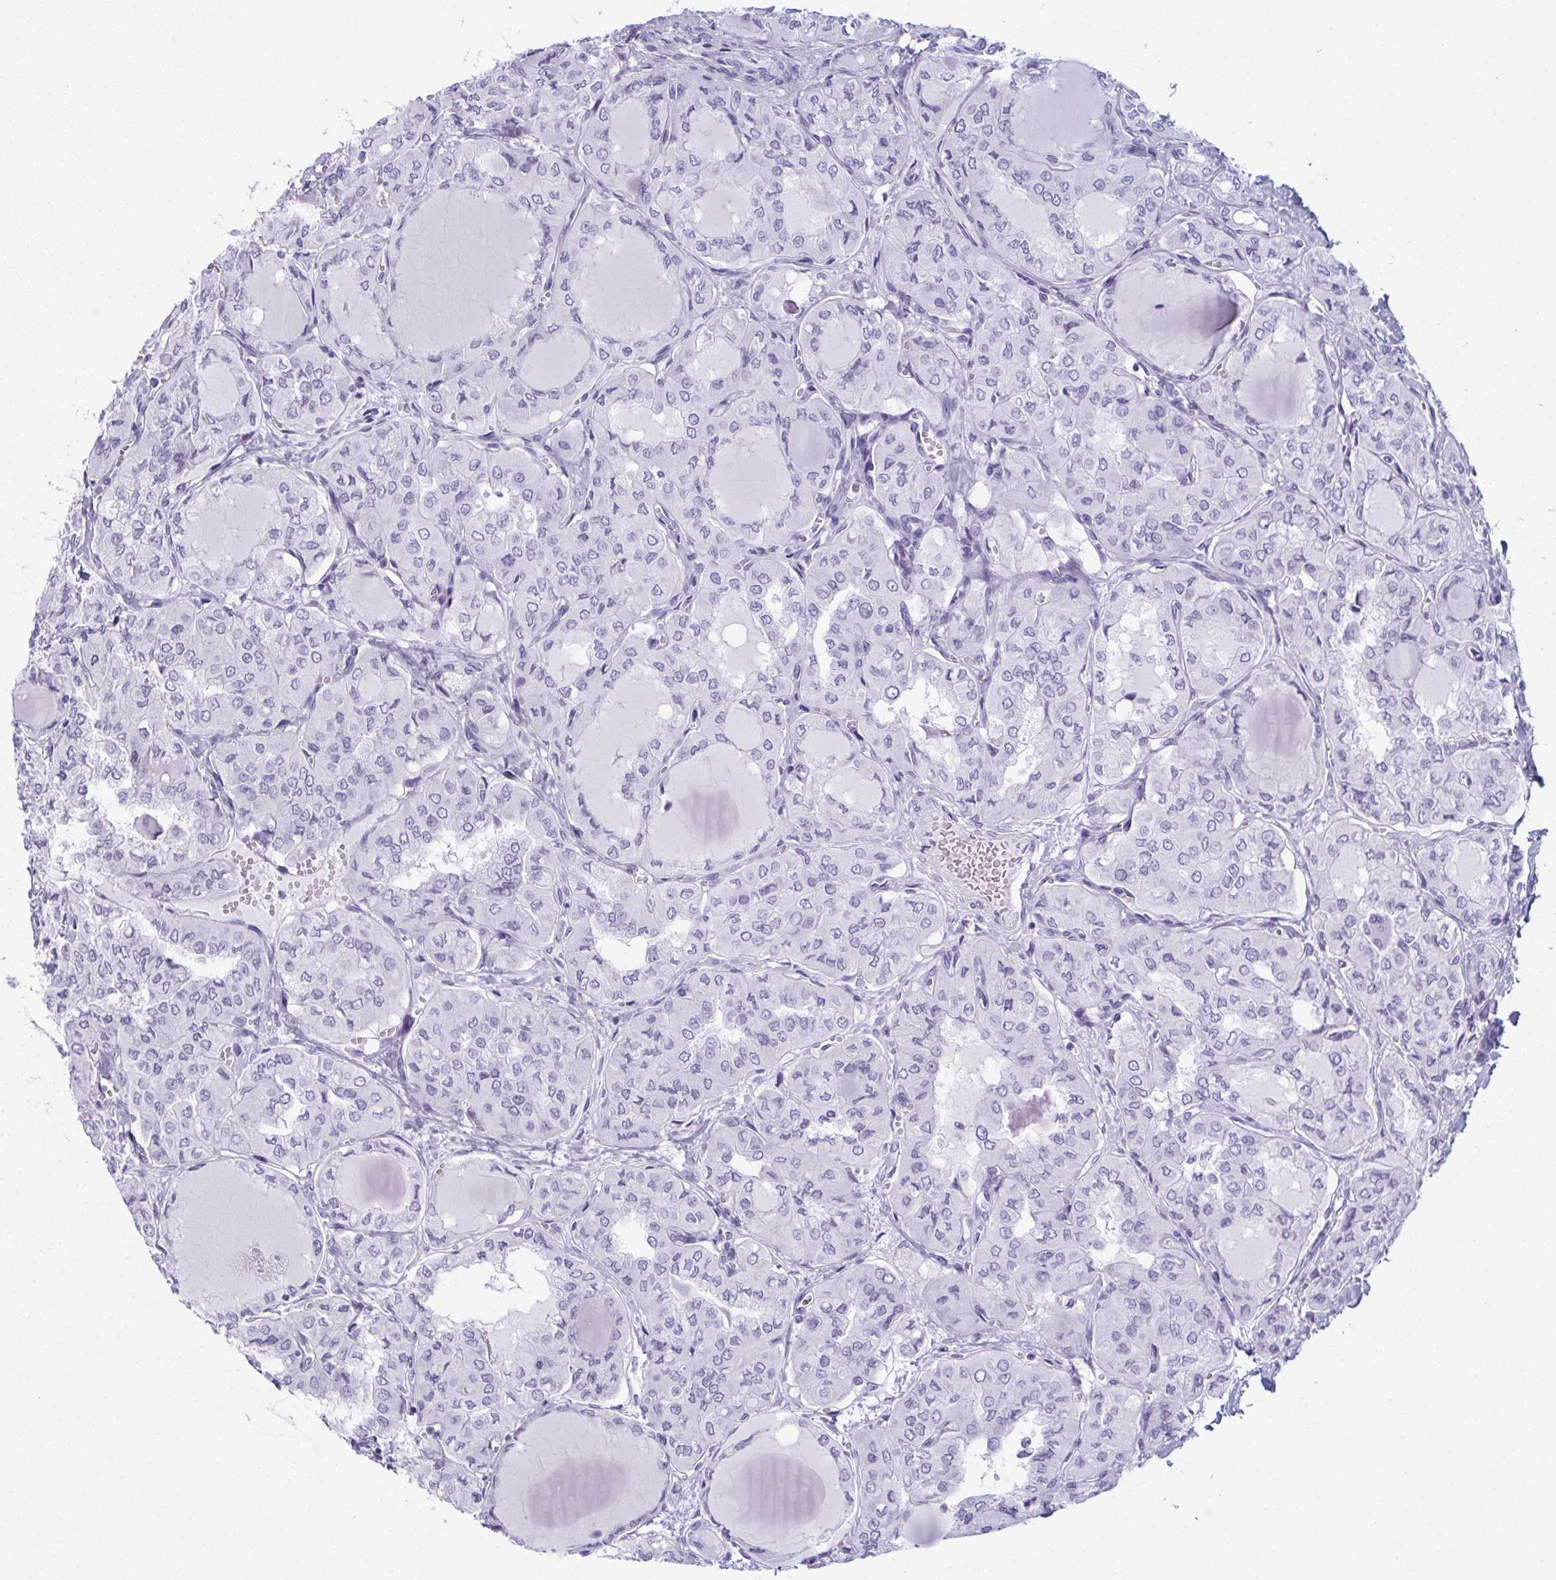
{"staining": {"intensity": "negative", "quantity": "none", "location": "none"}, "tissue": "thyroid cancer", "cell_type": "Tumor cells", "image_type": "cancer", "snomed": [{"axis": "morphology", "description": "Papillary adenocarcinoma, NOS"}, {"axis": "topography", "description": "Thyroid gland"}], "caption": "A histopathology image of thyroid cancer (papillary adenocarcinoma) stained for a protein demonstrates no brown staining in tumor cells. The staining was performed using DAB to visualize the protein expression in brown, while the nuclei were stained in blue with hematoxylin (Magnification: 20x).", "gene": "ENKUR", "patient": {"sex": "male", "age": 20}}